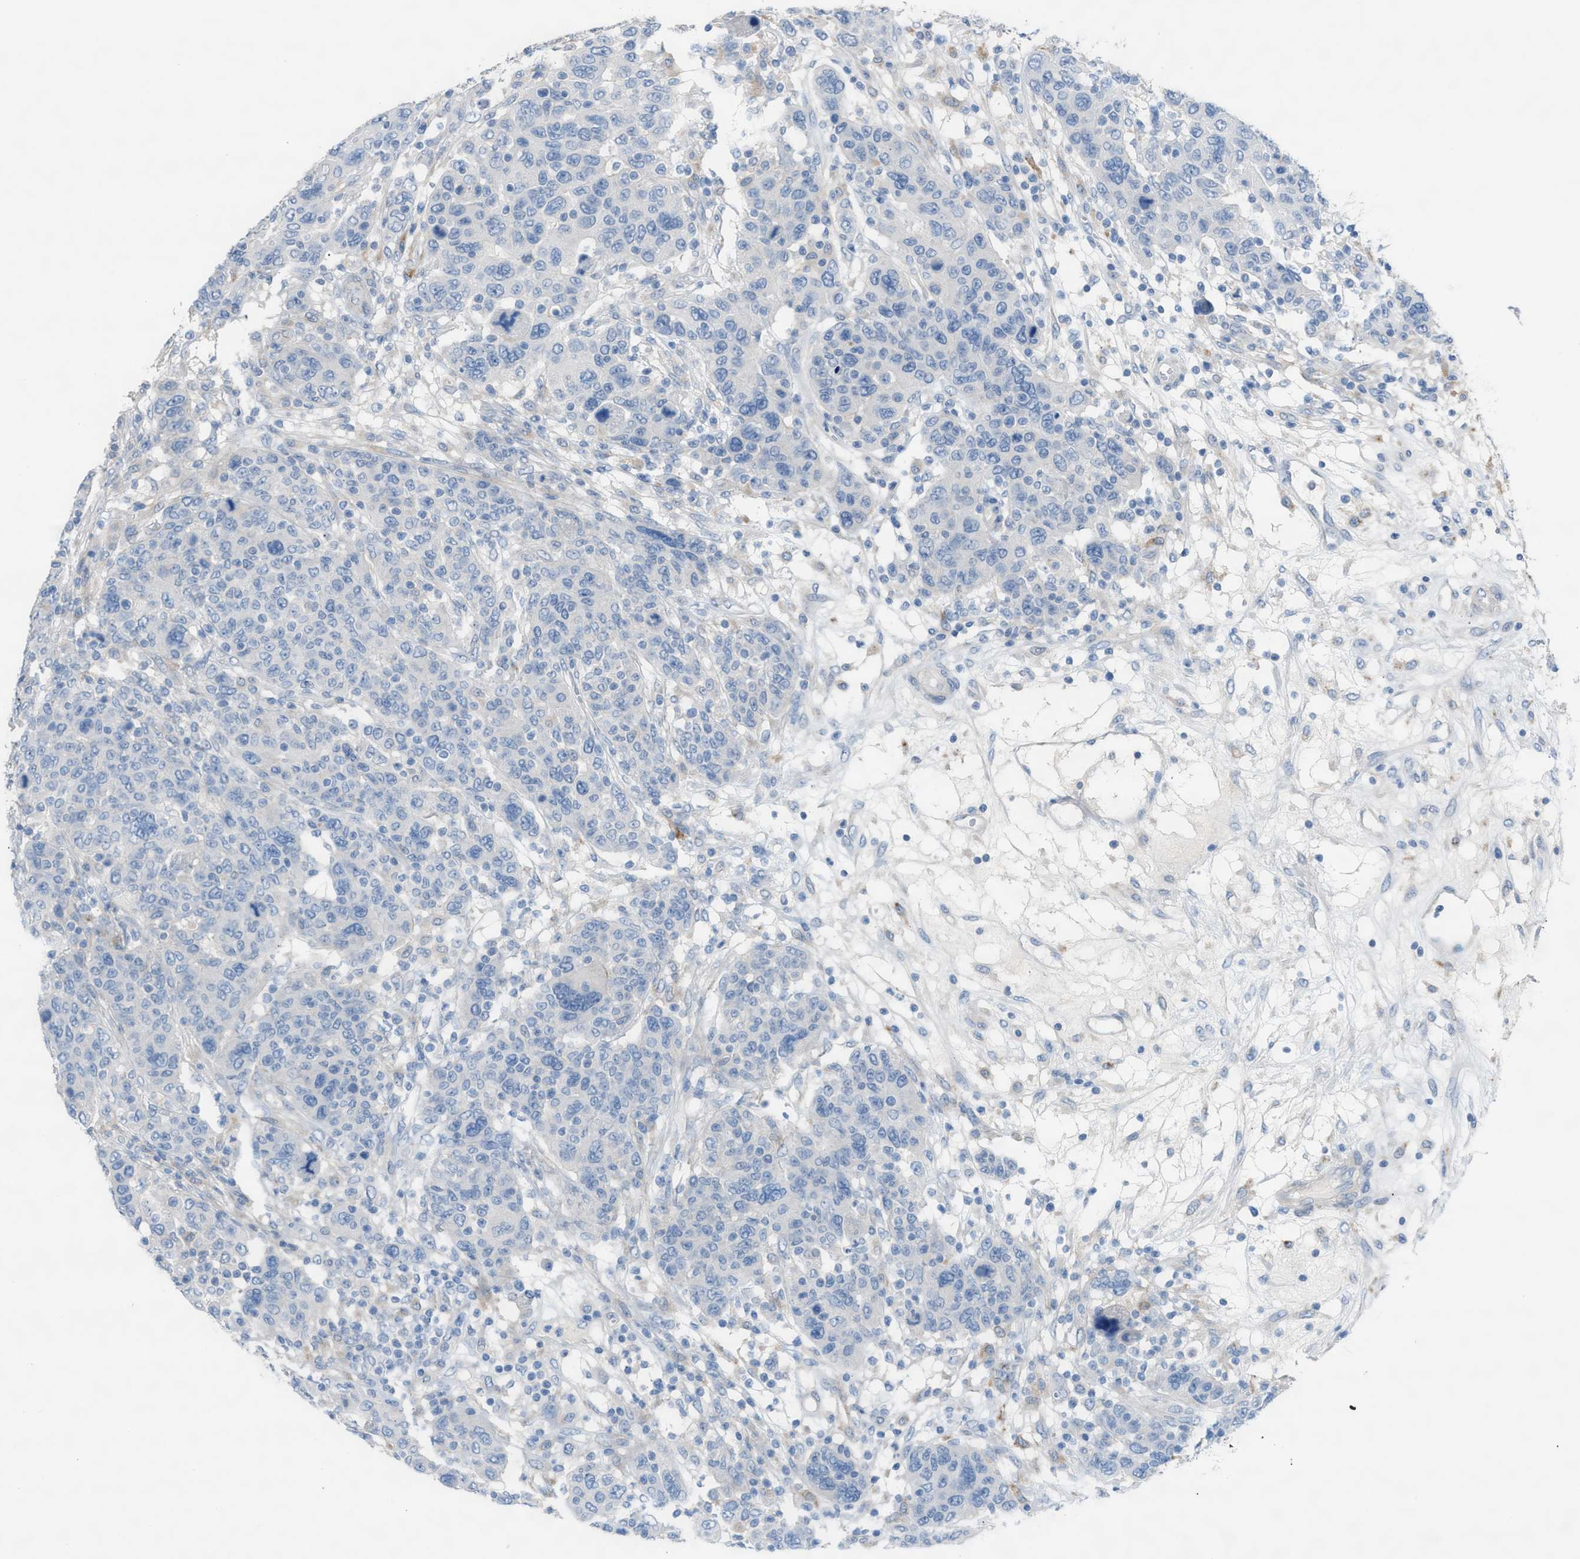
{"staining": {"intensity": "negative", "quantity": "none", "location": "none"}, "tissue": "breast cancer", "cell_type": "Tumor cells", "image_type": "cancer", "snomed": [{"axis": "morphology", "description": "Duct carcinoma"}, {"axis": "topography", "description": "Breast"}], "caption": "Immunohistochemistry (IHC) of human breast cancer (infiltrating ductal carcinoma) reveals no staining in tumor cells. The staining was performed using DAB to visualize the protein expression in brown, while the nuclei were stained in blue with hematoxylin (Magnification: 20x).", "gene": "ASPA", "patient": {"sex": "female", "age": 37}}